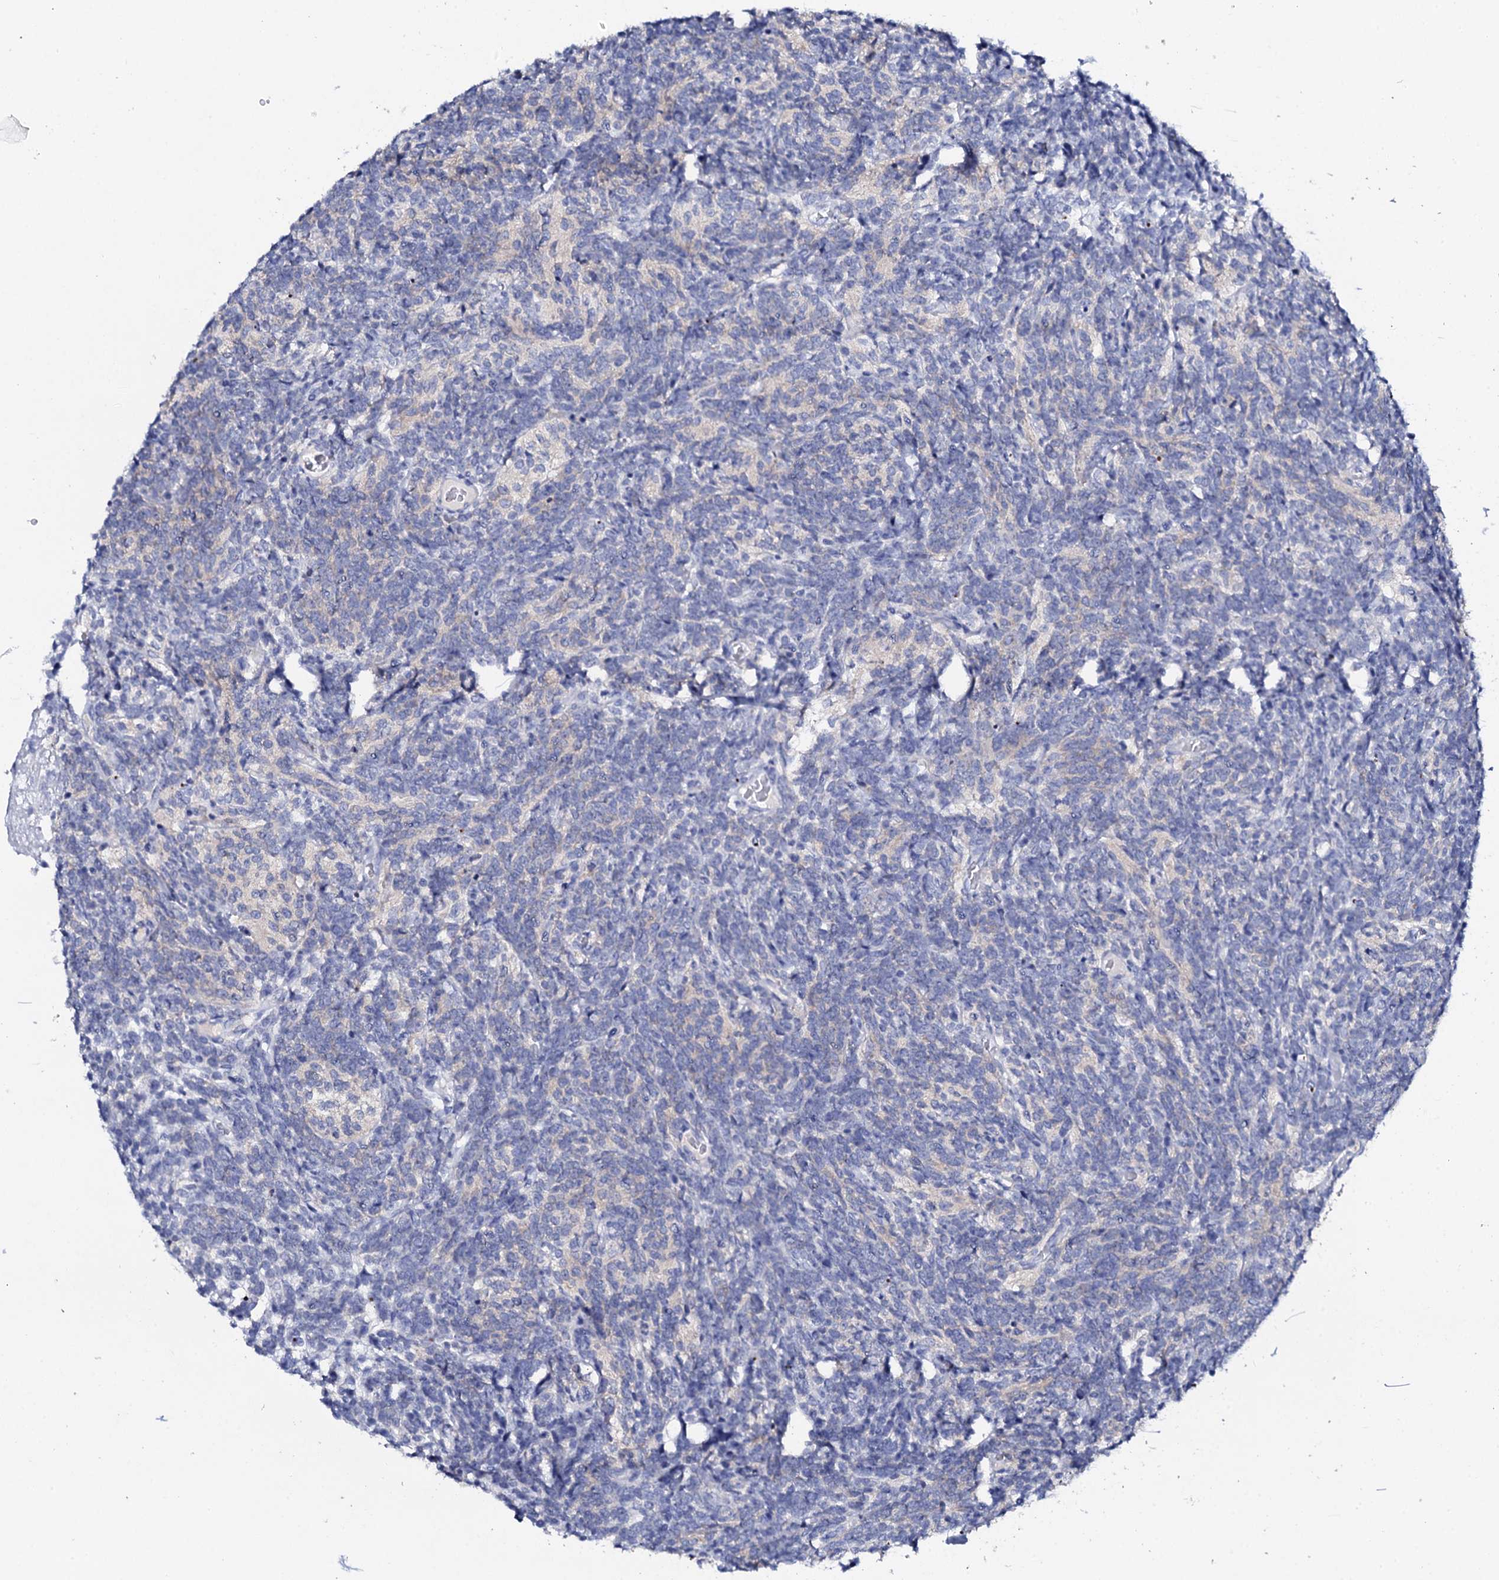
{"staining": {"intensity": "negative", "quantity": "none", "location": "none"}, "tissue": "glioma", "cell_type": "Tumor cells", "image_type": "cancer", "snomed": [{"axis": "morphology", "description": "Glioma, malignant, Low grade"}, {"axis": "topography", "description": "Brain"}], "caption": "This is an immunohistochemistry micrograph of human low-grade glioma (malignant). There is no staining in tumor cells.", "gene": "FBXL16", "patient": {"sex": "female", "age": 1}}